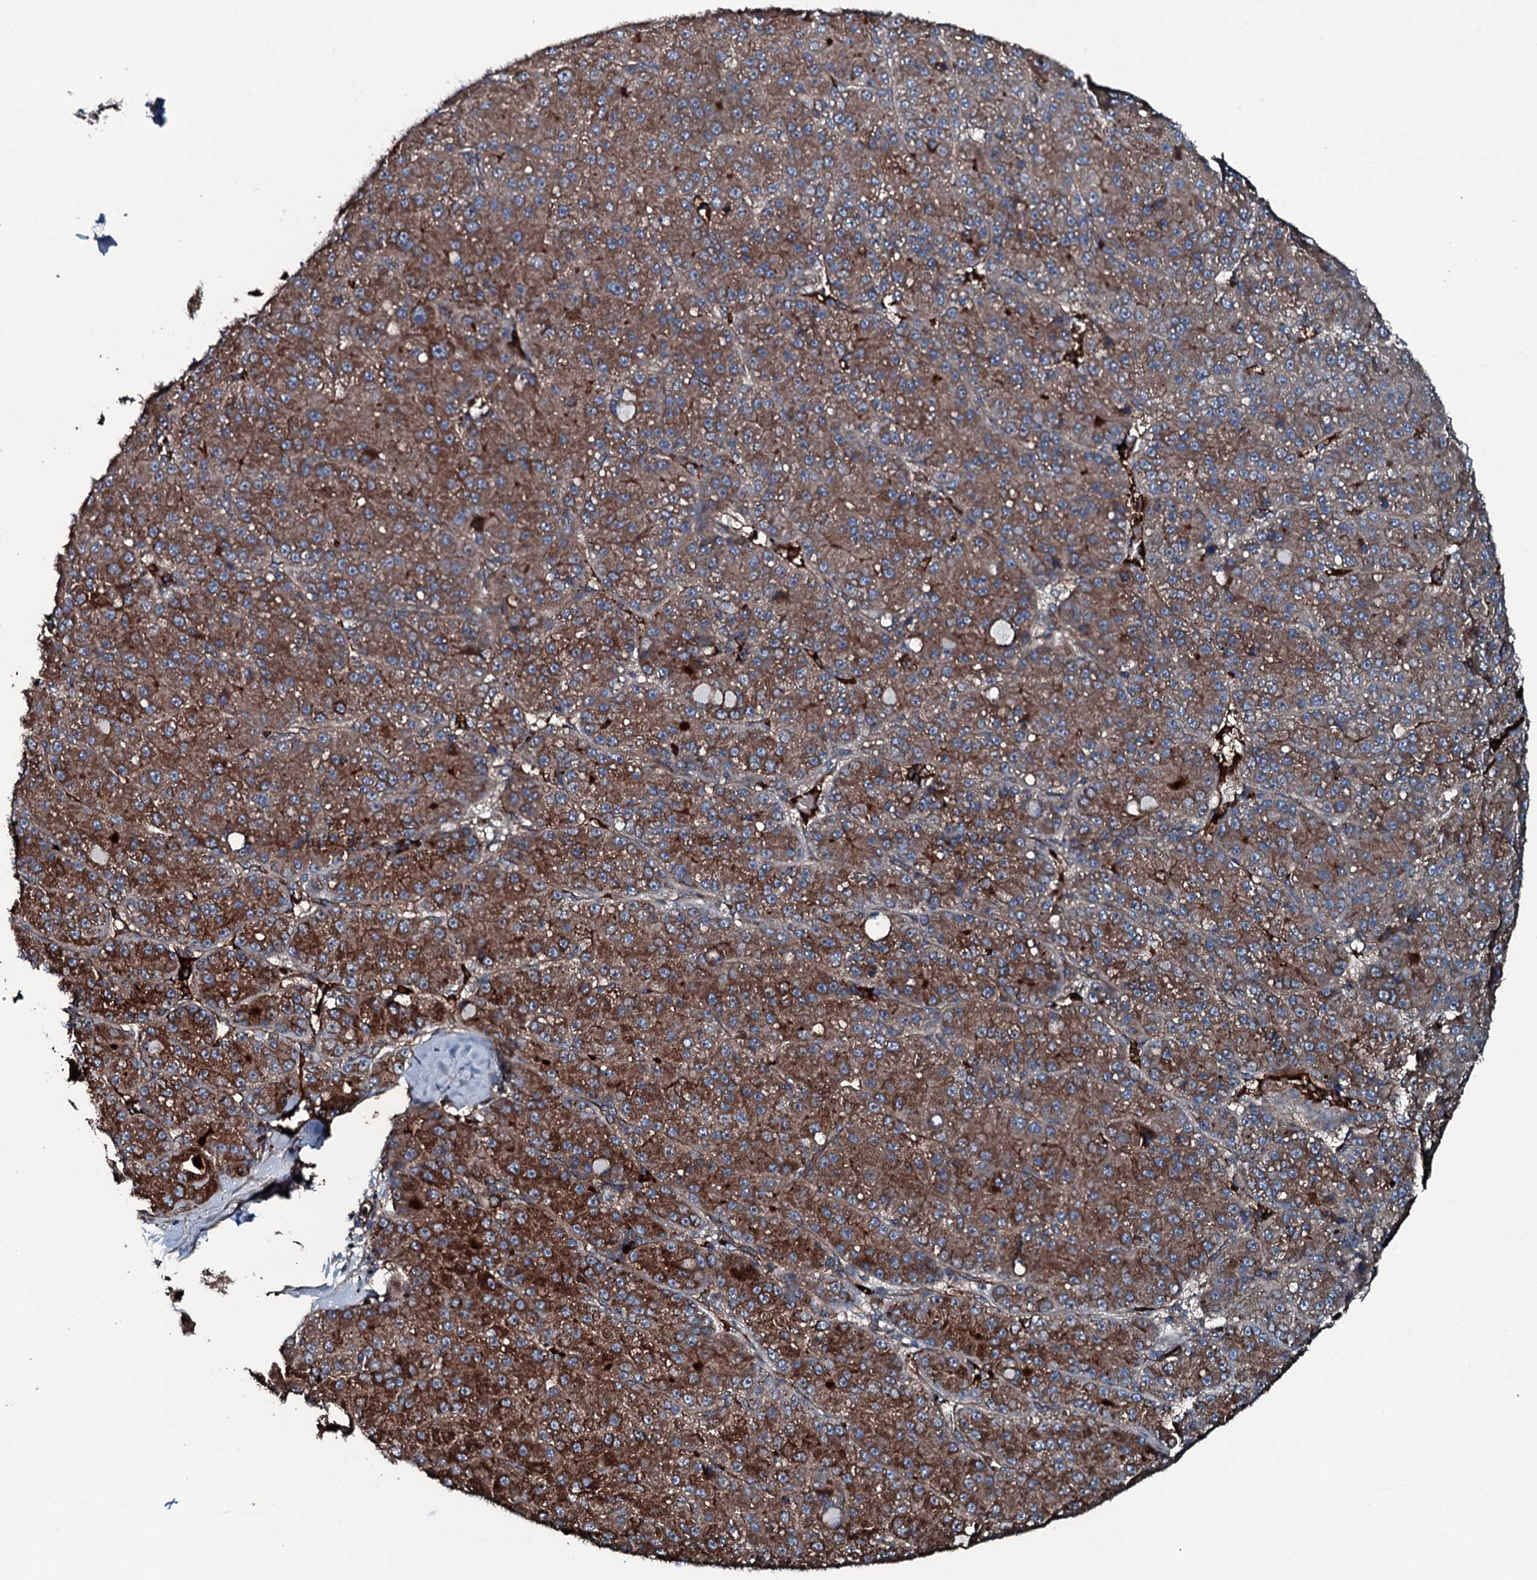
{"staining": {"intensity": "strong", "quantity": ">75%", "location": "cytoplasmic/membranous"}, "tissue": "liver cancer", "cell_type": "Tumor cells", "image_type": "cancer", "snomed": [{"axis": "morphology", "description": "Carcinoma, Hepatocellular, NOS"}, {"axis": "topography", "description": "Liver"}], "caption": "A high-resolution micrograph shows IHC staining of liver hepatocellular carcinoma, which demonstrates strong cytoplasmic/membranous expression in about >75% of tumor cells.", "gene": "TRIM7", "patient": {"sex": "male", "age": 67}}